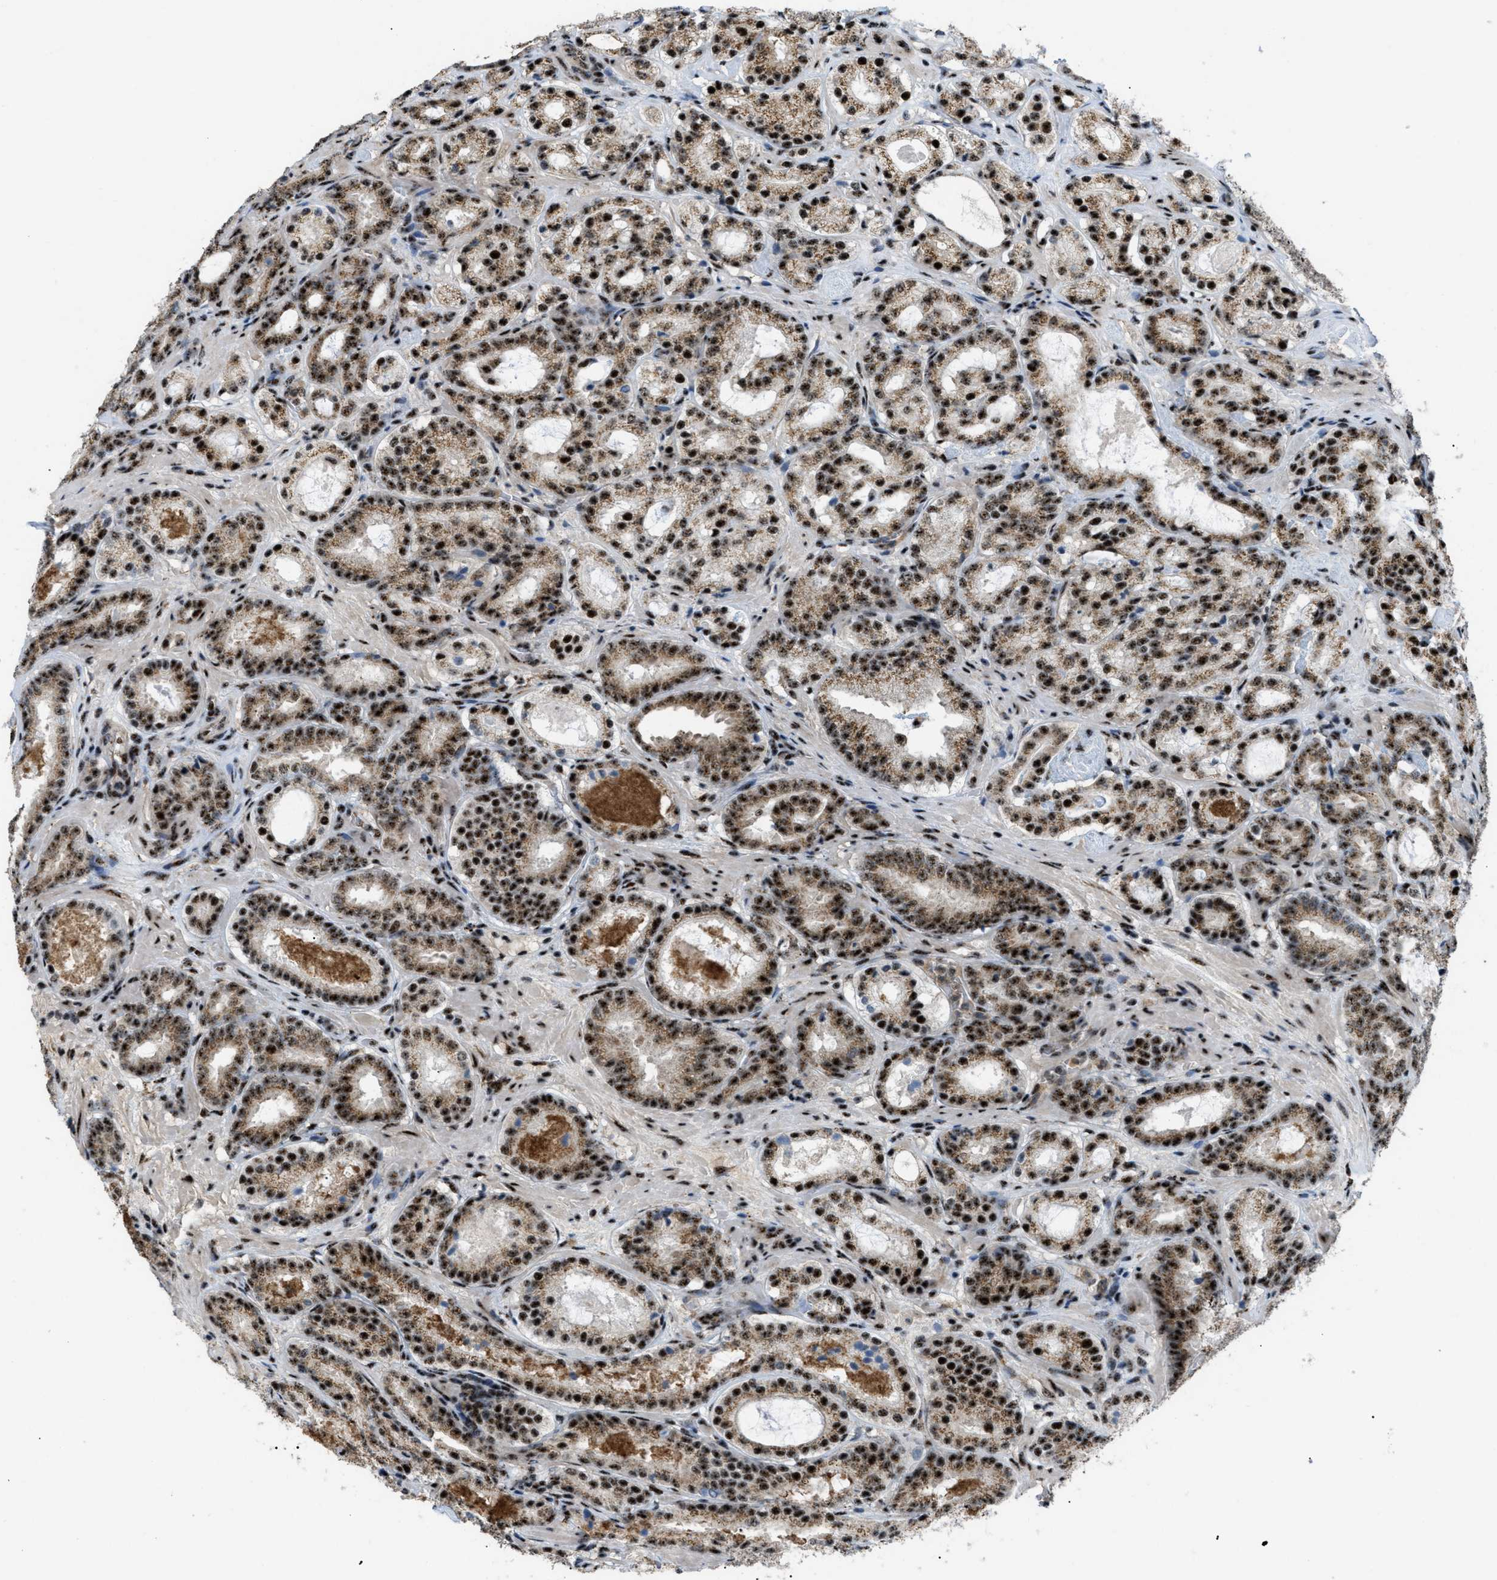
{"staining": {"intensity": "strong", "quantity": ">75%", "location": "cytoplasmic/membranous,nuclear"}, "tissue": "prostate cancer", "cell_type": "Tumor cells", "image_type": "cancer", "snomed": [{"axis": "morphology", "description": "Adenocarcinoma, Low grade"}, {"axis": "topography", "description": "Prostate"}], "caption": "Human prostate low-grade adenocarcinoma stained for a protein (brown) demonstrates strong cytoplasmic/membranous and nuclear positive expression in about >75% of tumor cells.", "gene": "CDR2", "patient": {"sex": "male", "age": 69}}